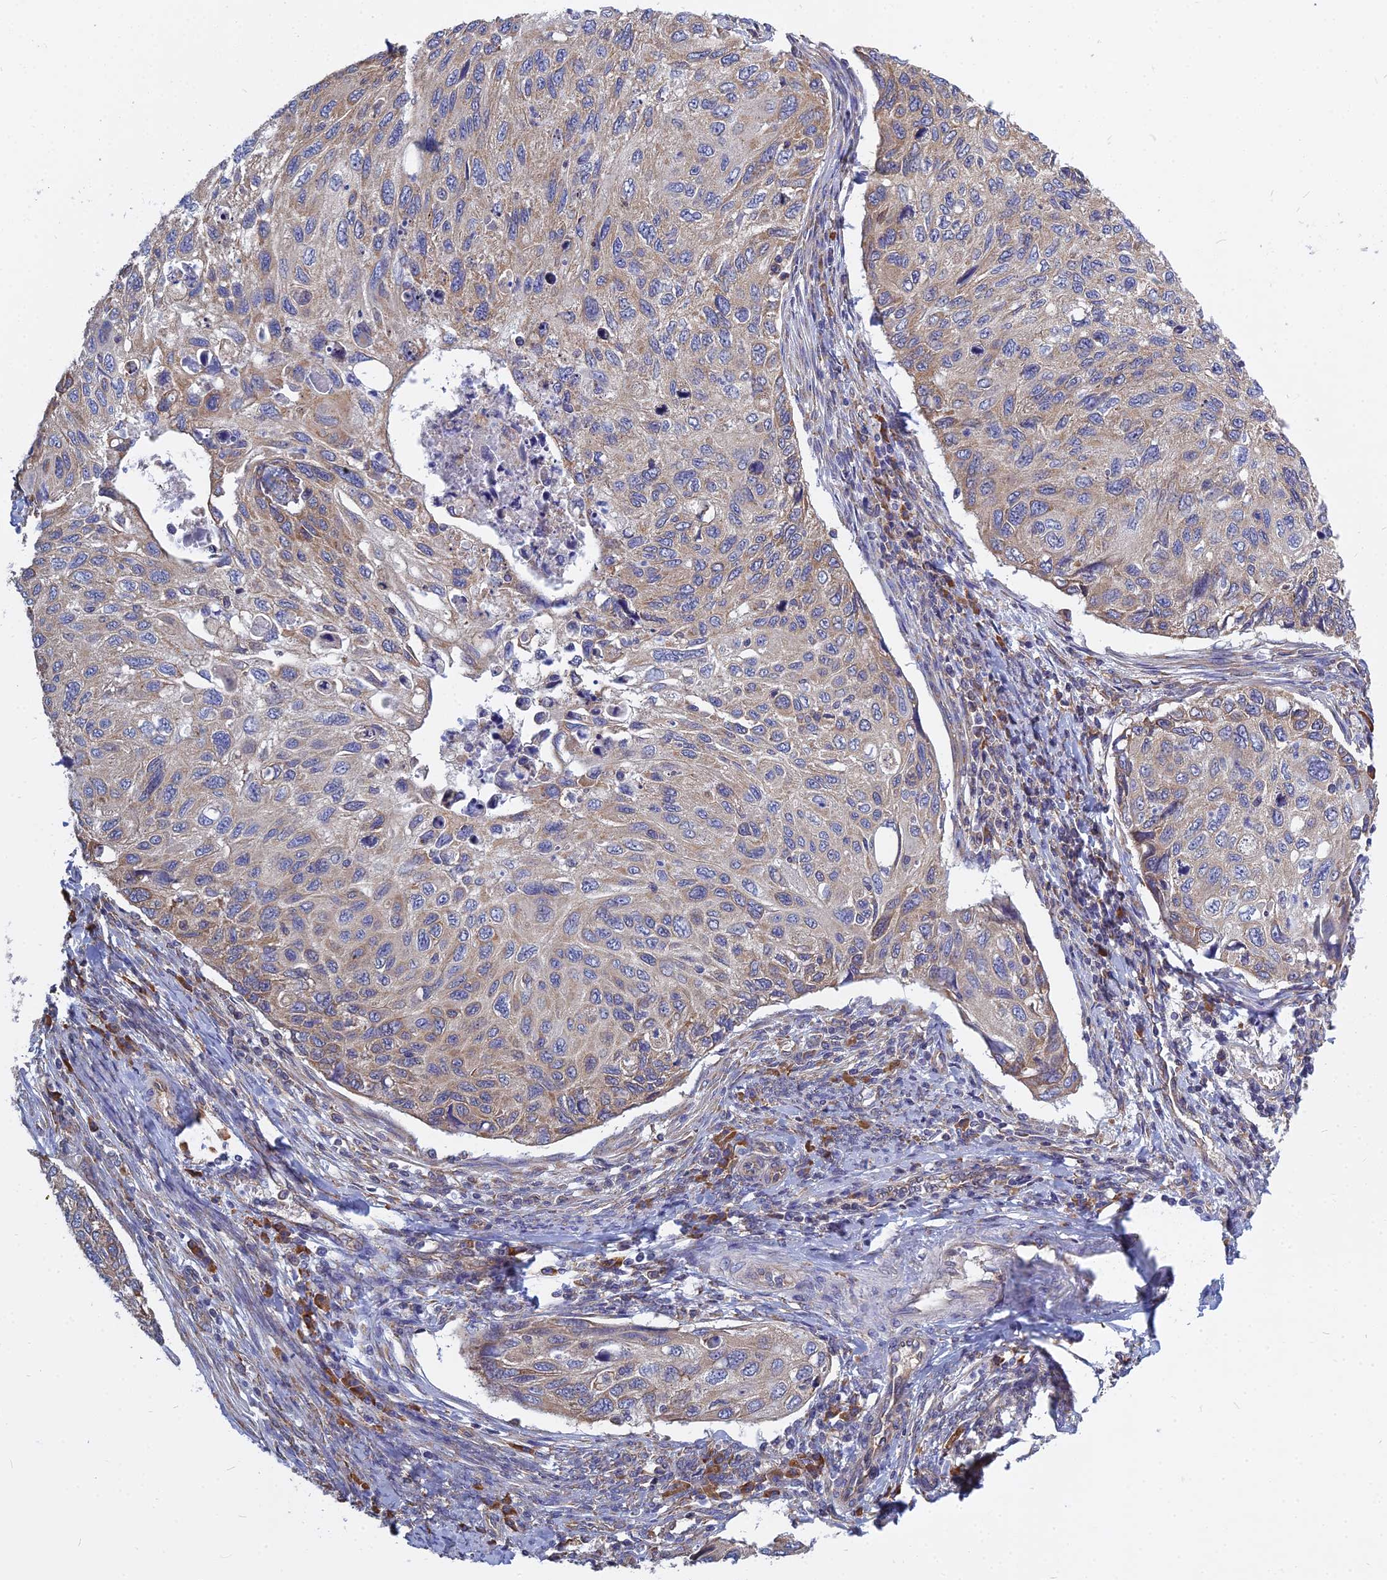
{"staining": {"intensity": "weak", "quantity": "25%-75%", "location": "cytoplasmic/membranous"}, "tissue": "cervical cancer", "cell_type": "Tumor cells", "image_type": "cancer", "snomed": [{"axis": "morphology", "description": "Squamous cell carcinoma, NOS"}, {"axis": "topography", "description": "Cervix"}], "caption": "A high-resolution photomicrograph shows immunohistochemistry staining of cervical squamous cell carcinoma, which demonstrates weak cytoplasmic/membranous expression in approximately 25%-75% of tumor cells.", "gene": "KIAA1143", "patient": {"sex": "female", "age": 70}}